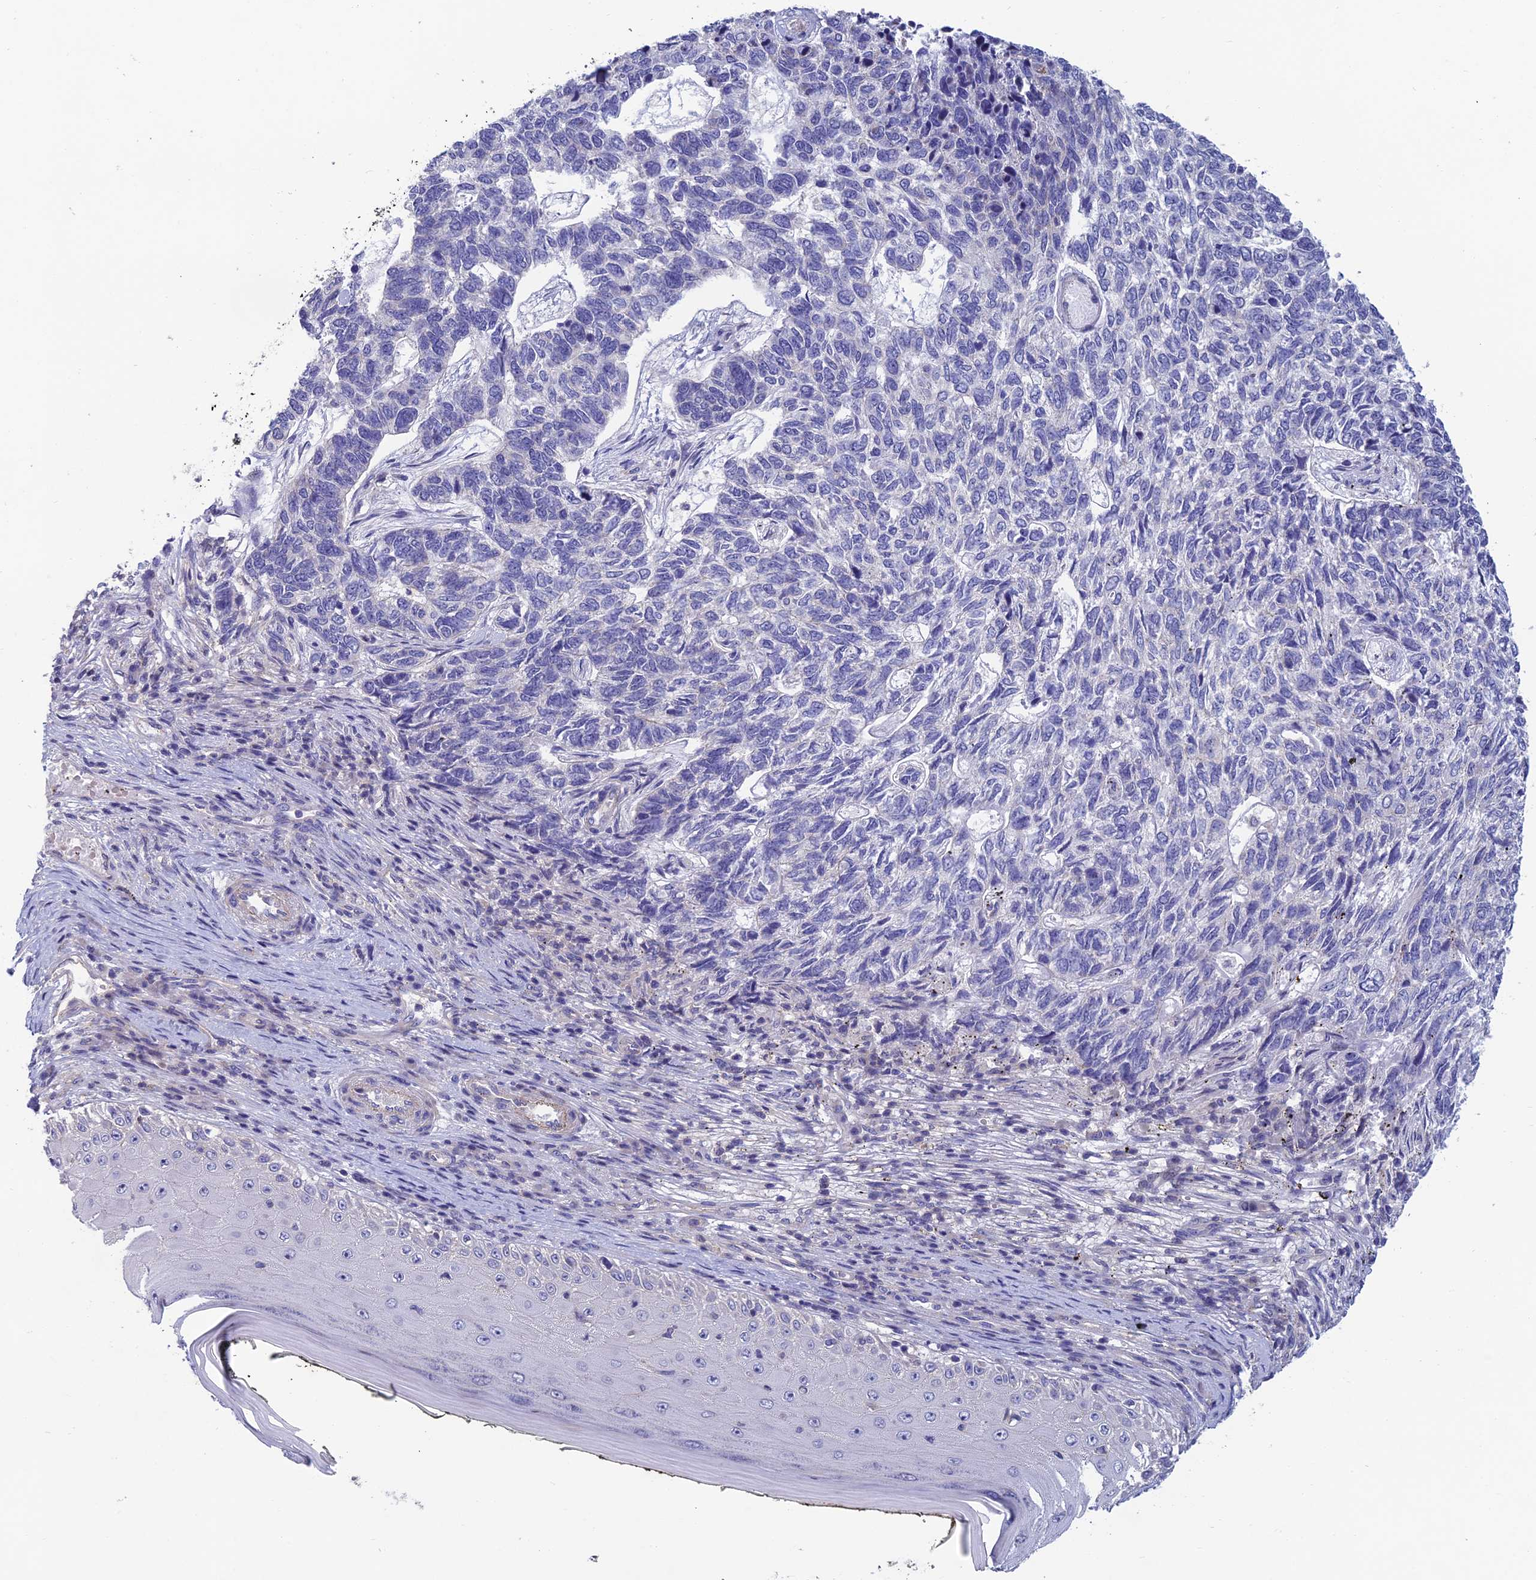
{"staining": {"intensity": "negative", "quantity": "none", "location": "none"}, "tissue": "skin cancer", "cell_type": "Tumor cells", "image_type": "cancer", "snomed": [{"axis": "morphology", "description": "Basal cell carcinoma"}, {"axis": "topography", "description": "Skin"}], "caption": "Immunohistochemistry histopathology image of skin basal cell carcinoma stained for a protein (brown), which displays no positivity in tumor cells.", "gene": "USP37", "patient": {"sex": "female", "age": 65}}